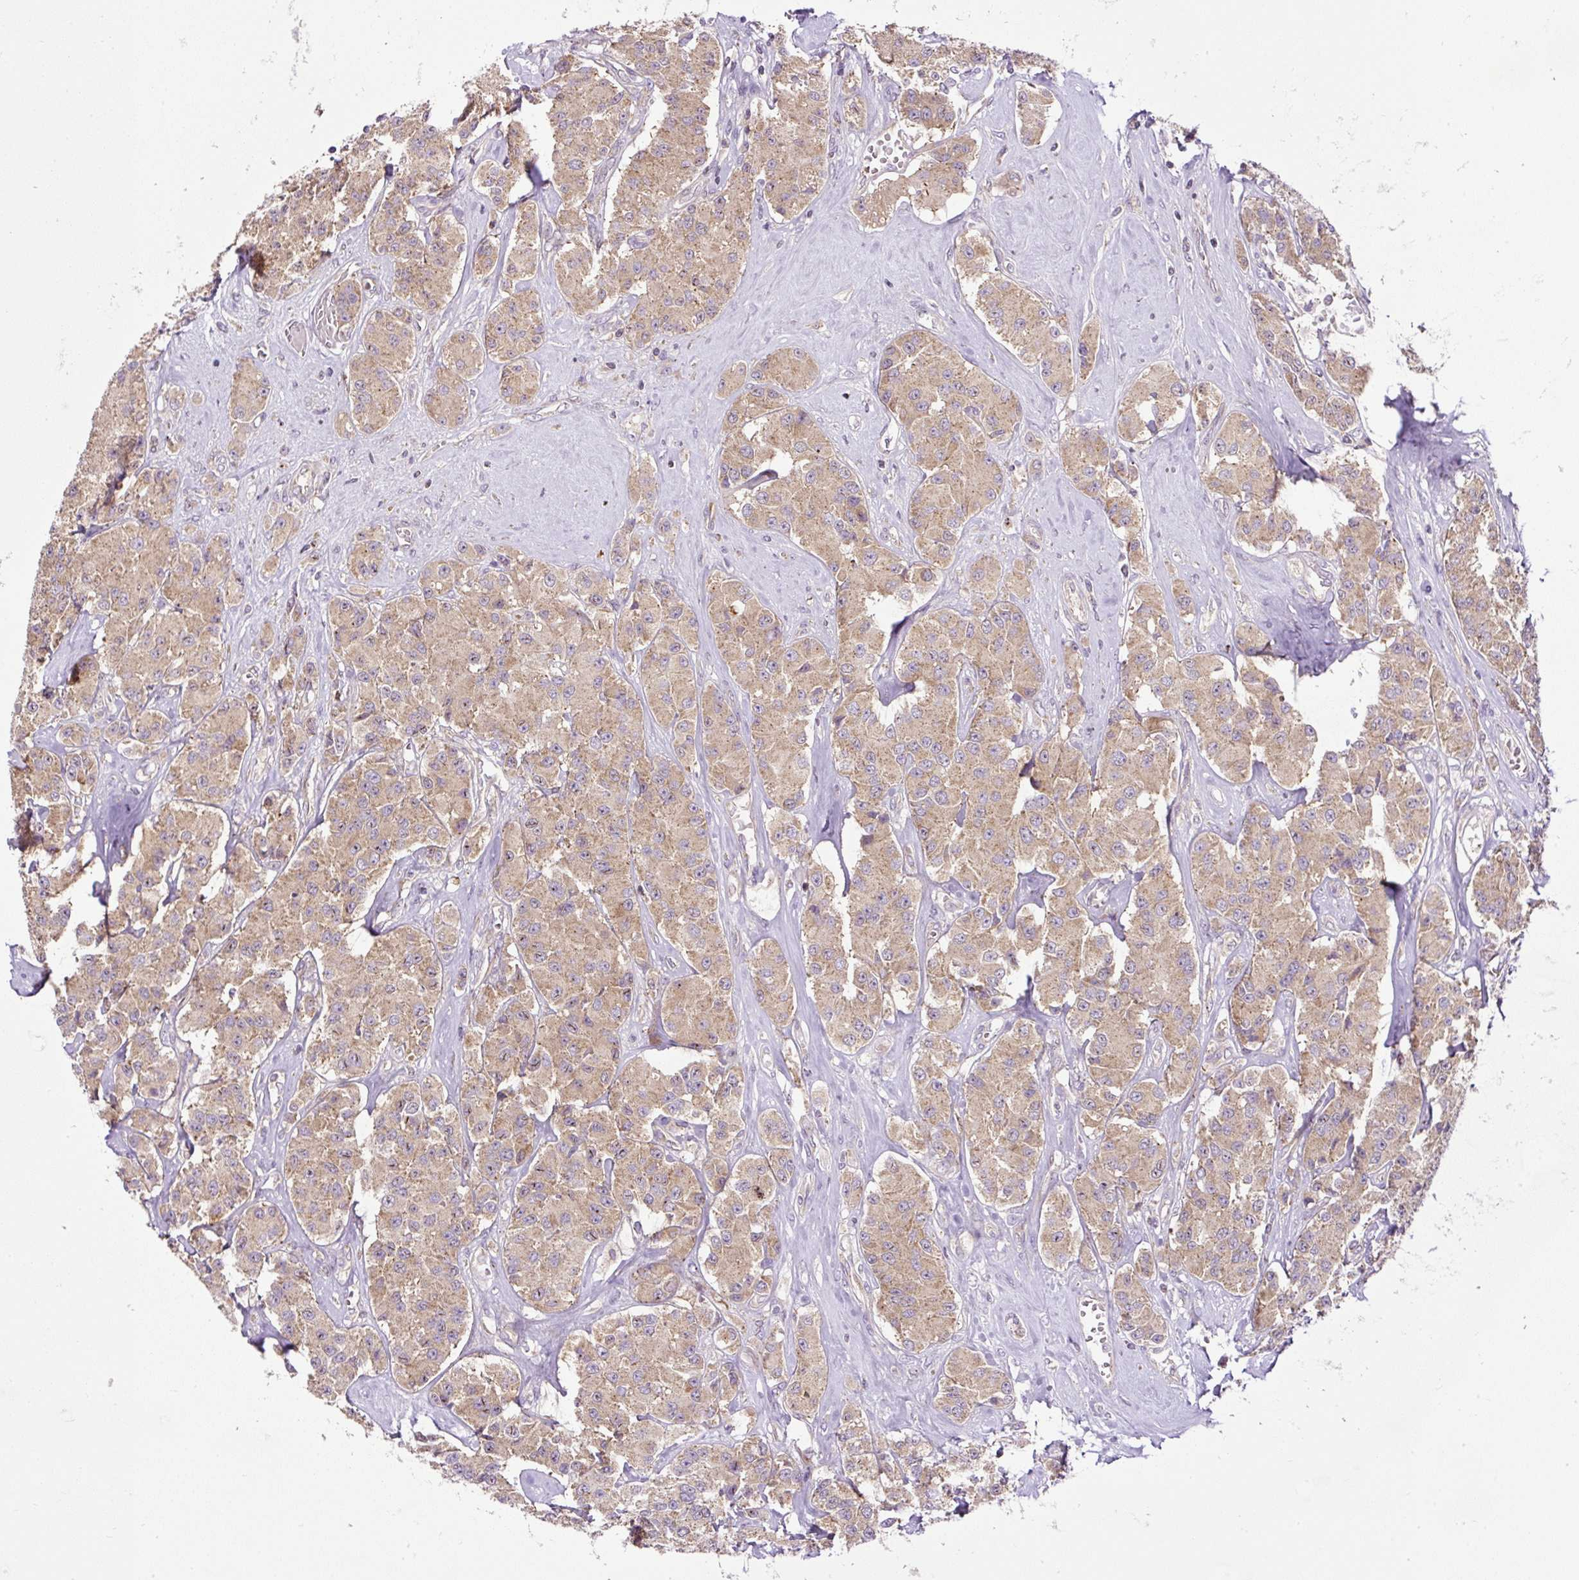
{"staining": {"intensity": "moderate", "quantity": ">75%", "location": "cytoplasmic/membranous"}, "tissue": "carcinoid", "cell_type": "Tumor cells", "image_type": "cancer", "snomed": [{"axis": "morphology", "description": "Carcinoid, malignant, NOS"}, {"axis": "topography", "description": "Pancreas"}], "caption": "This micrograph displays immunohistochemistry (IHC) staining of human carcinoid (malignant), with medium moderate cytoplasmic/membranous positivity in about >75% of tumor cells.", "gene": "ZNF547", "patient": {"sex": "male", "age": 41}}